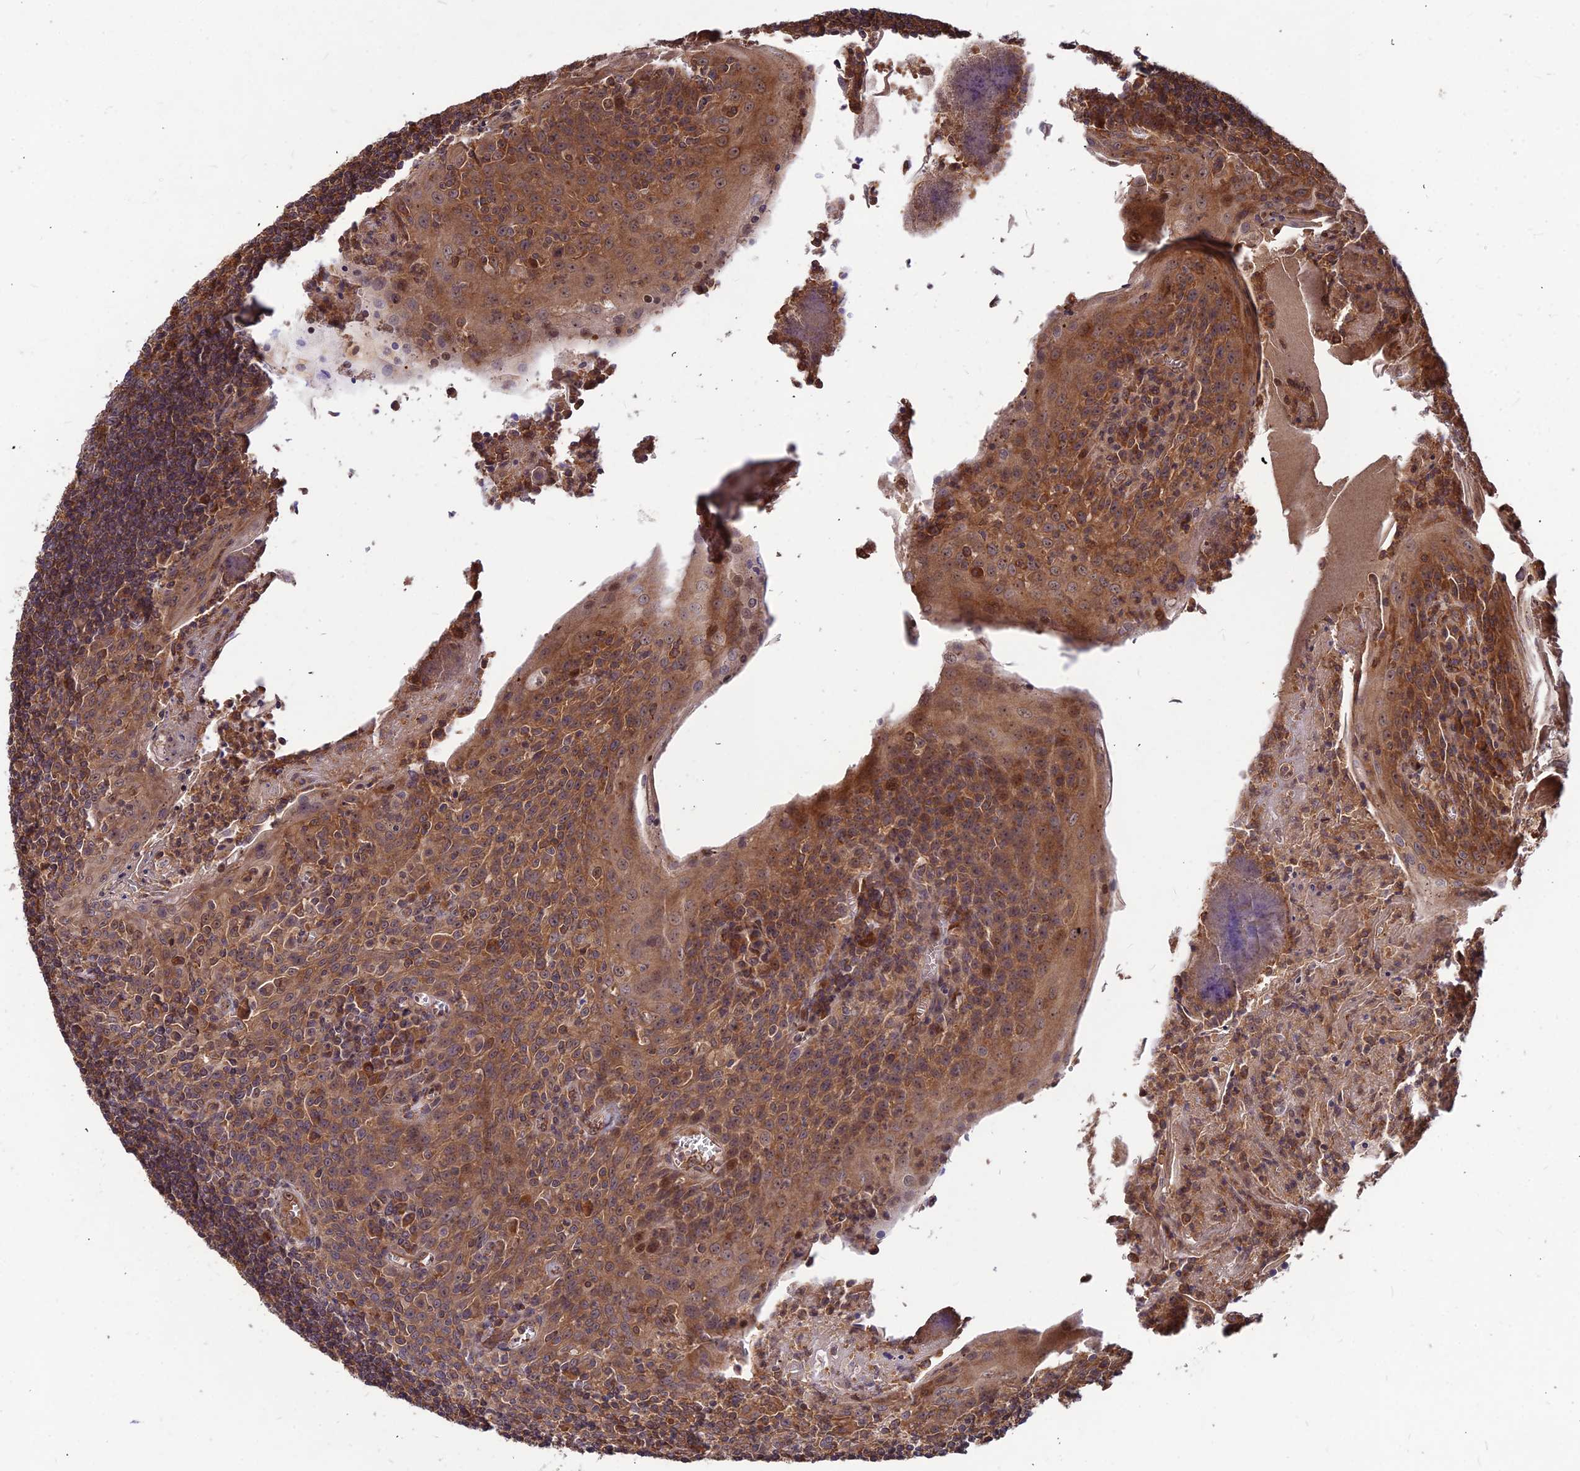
{"staining": {"intensity": "moderate", "quantity": "<25%", "location": "cytoplasmic/membranous"}, "tissue": "tonsil", "cell_type": "Germinal center cells", "image_type": "normal", "snomed": [{"axis": "morphology", "description": "Normal tissue, NOS"}, {"axis": "topography", "description": "Tonsil"}], "caption": "A histopathology image of tonsil stained for a protein shows moderate cytoplasmic/membranous brown staining in germinal center cells. (Stains: DAB (3,3'-diaminobenzidine) in brown, nuclei in blue, Microscopy: brightfield microscopy at high magnification).", "gene": "ZNF467", "patient": {"sex": "male", "age": 27}}